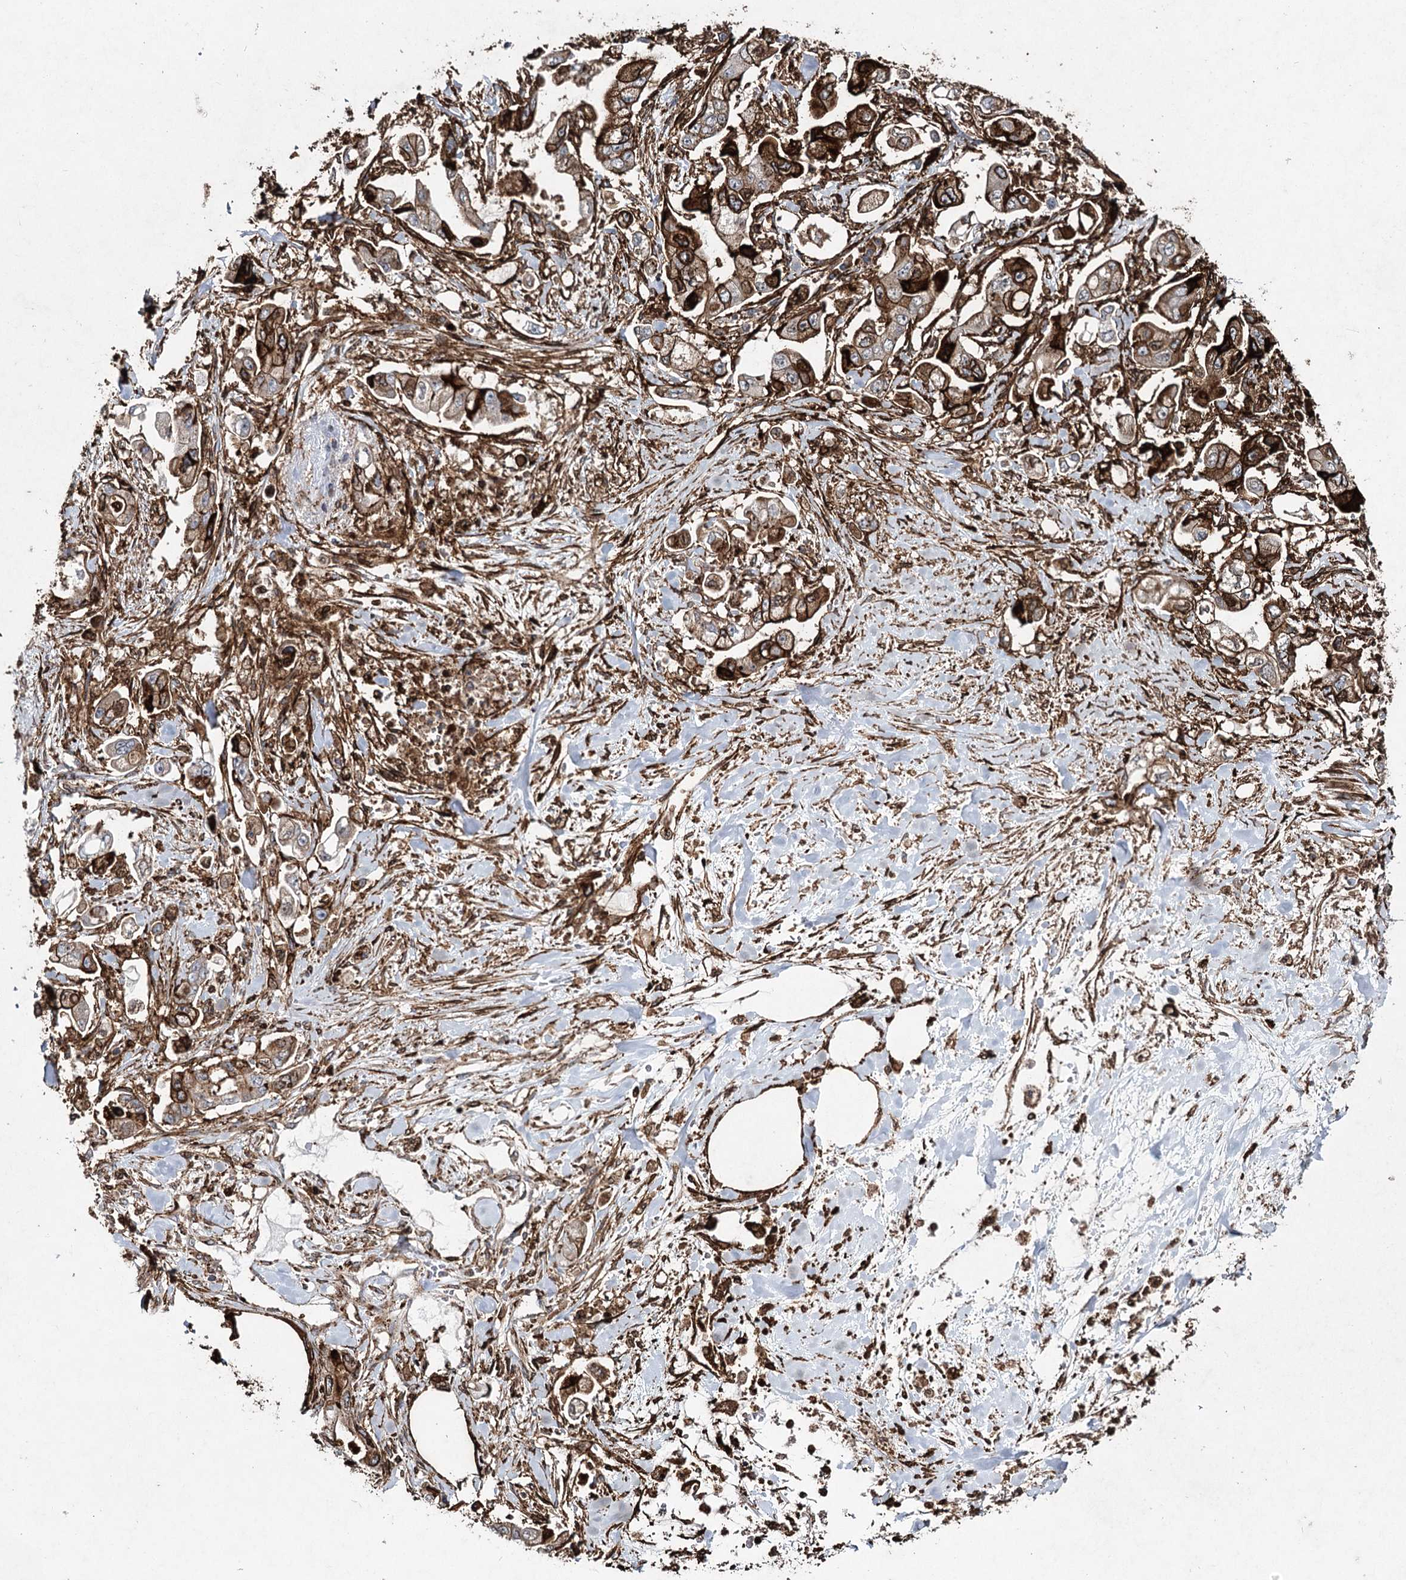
{"staining": {"intensity": "strong", "quantity": "25%-75%", "location": "cytoplasmic/membranous"}, "tissue": "stomach cancer", "cell_type": "Tumor cells", "image_type": "cancer", "snomed": [{"axis": "morphology", "description": "Adenocarcinoma, NOS"}, {"axis": "topography", "description": "Stomach"}], "caption": "Immunohistochemical staining of stomach adenocarcinoma exhibits strong cytoplasmic/membranous protein staining in approximately 25%-75% of tumor cells.", "gene": "DCUN1D4", "patient": {"sex": "male", "age": 62}}